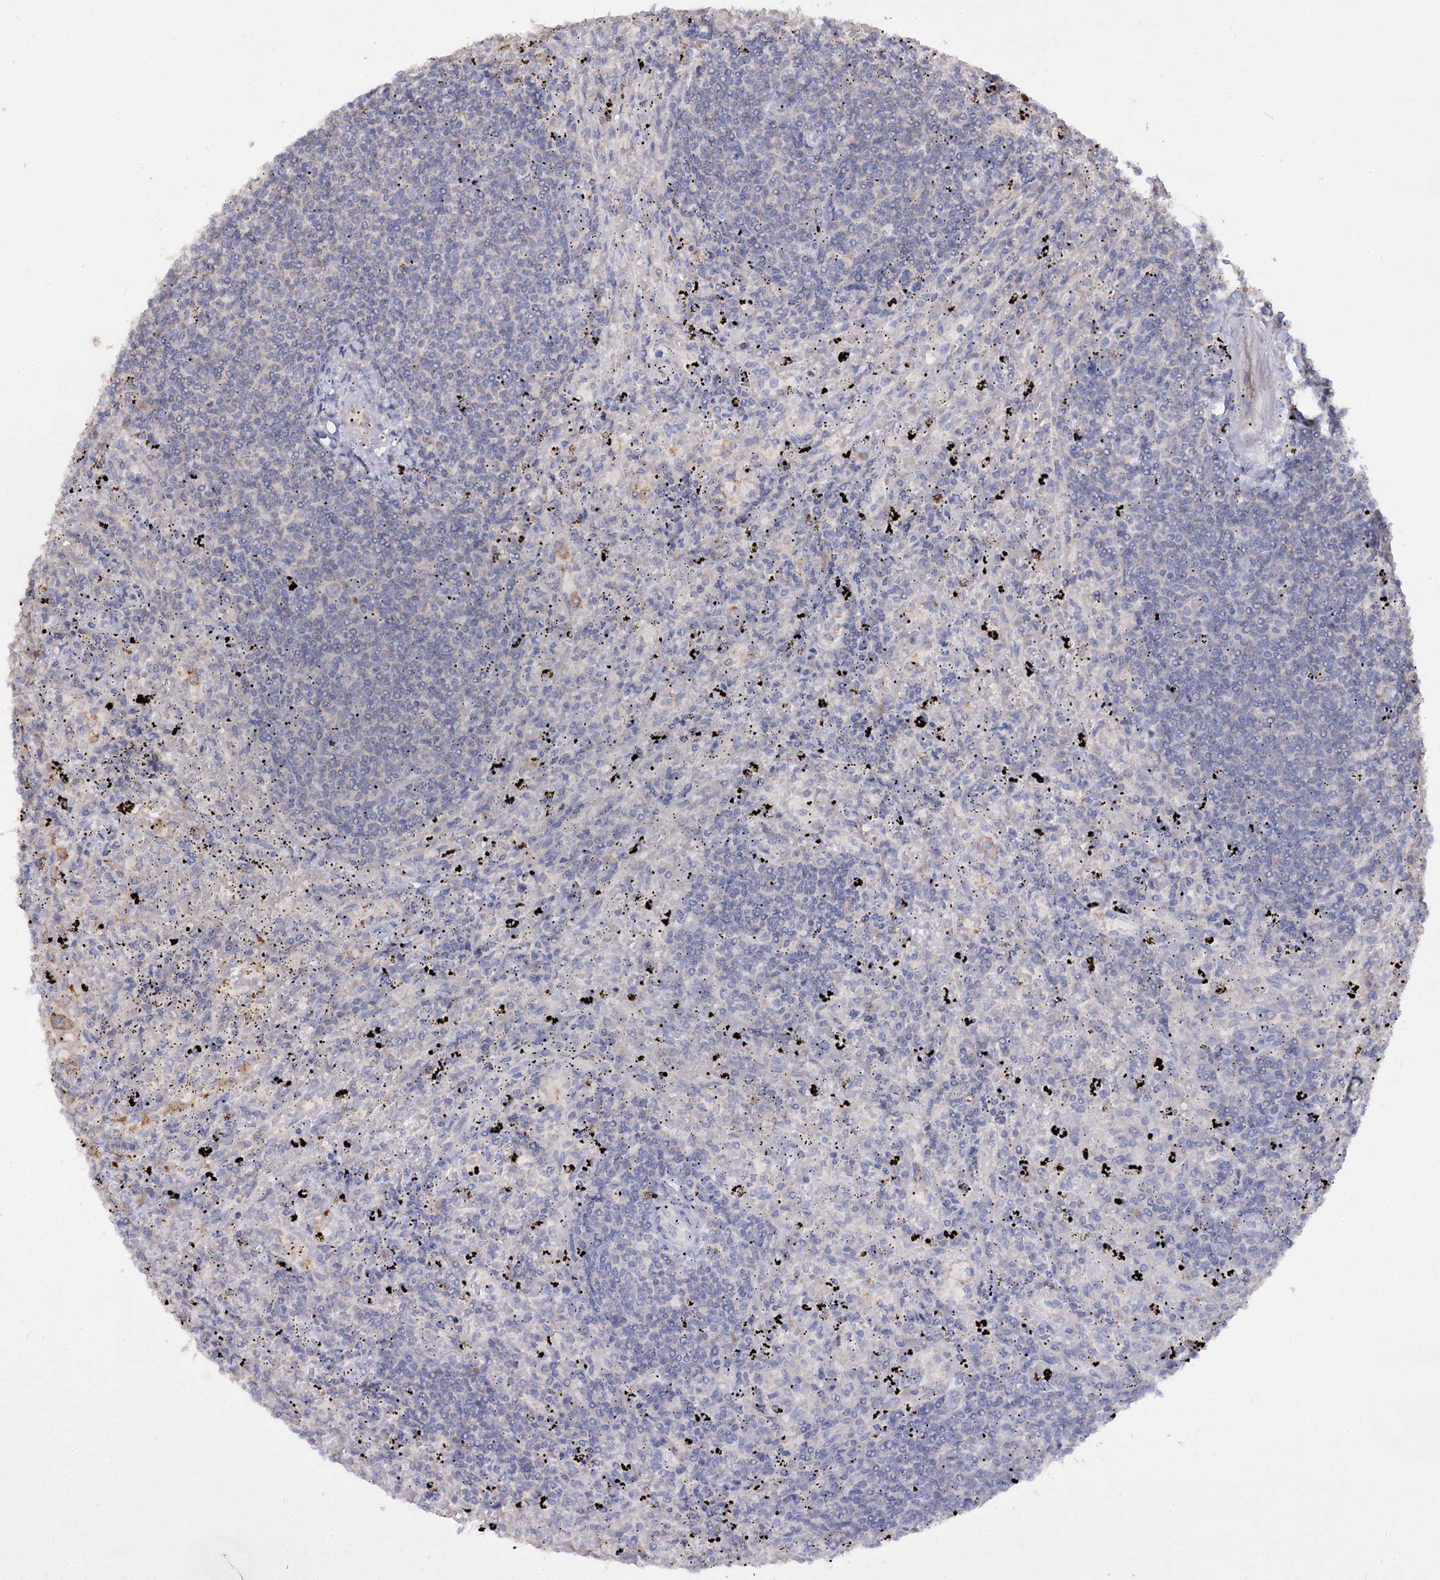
{"staining": {"intensity": "negative", "quantity": "none", "location": "none"}, "tissue": "lymphoma", "cell_type": "Tumor cells", "image_type": "cancer", "snomed": [{"axis": "morphology", "description": "Malignant lymphoma, non-Hodgkin's type, Low grade"}, {"axis": "topography", "description": "Spleen"}], "caption": "Human malignant lymphoma, non-Hodgkin's type (low-grade) stained for a protein using immunohistochemistry exhibits no expression in tumor cells.", "gene": "ARFIP2", "patient": {"sex": "male", "age": 76}}